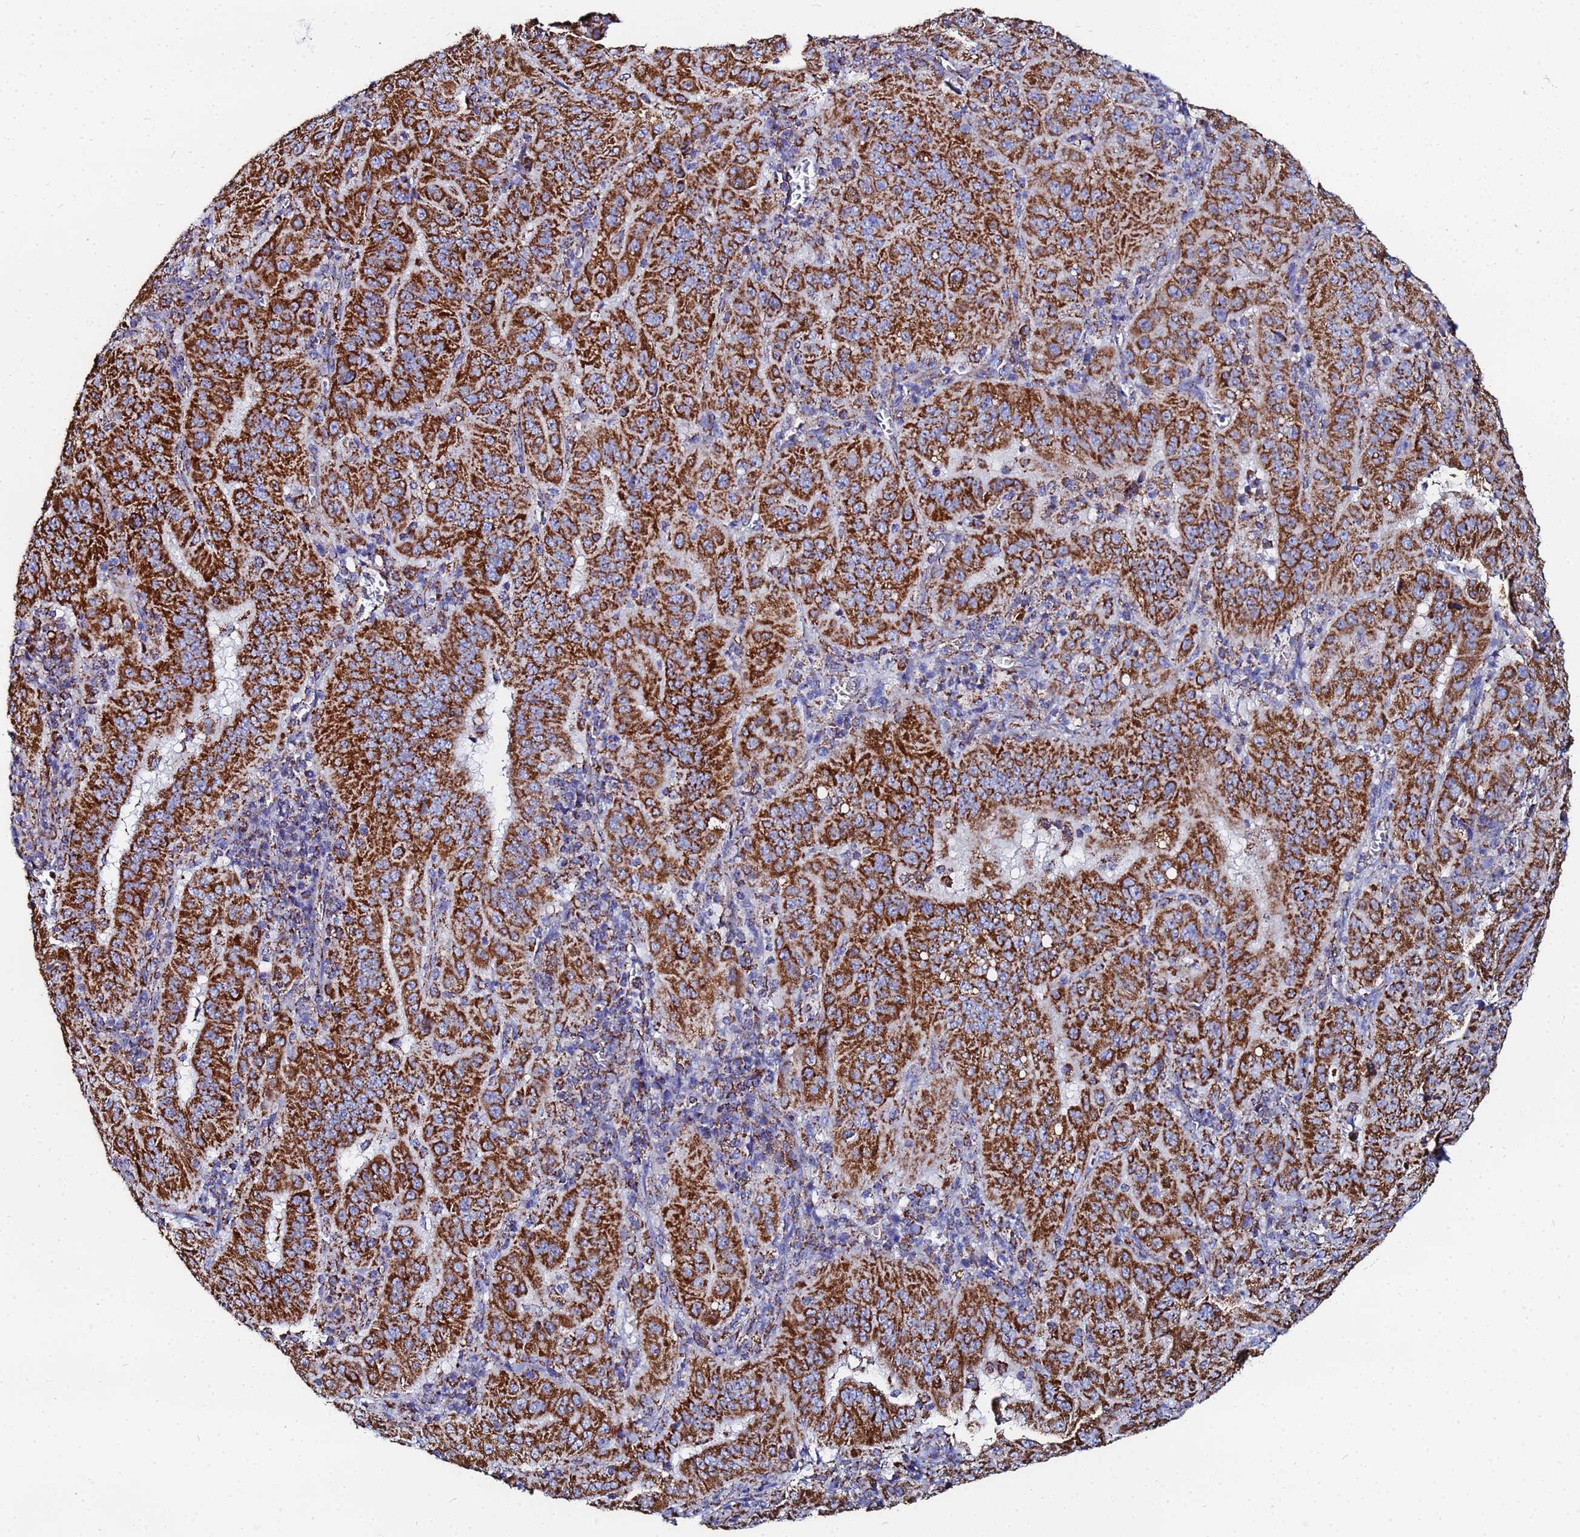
{"staining": {"intensity": "strong", "quantity": ">75%", "location": "cytoplasmic/membranous"}, "tissue": "pancreatic cancer", "cell_type": "Tumor cells", "image_type": "cancer", "snomed": [{"axis": "morphology", "description": "Adenocarcinoma, NOS"}, {"axis": "topography", "description": "Pancreas"}], "caption": "High-power microscopy captured an immunohistochemistry (IHC) photomicrograph of pancreatic cancer, revealing strong cytoplasmic/membranous staining in approximately >75% of tumor cells. The protein is shown in brown color, while the nuclei are stained blue.", "gene": "GLUD1", "patient": {"sex": "male", "age": 63}}